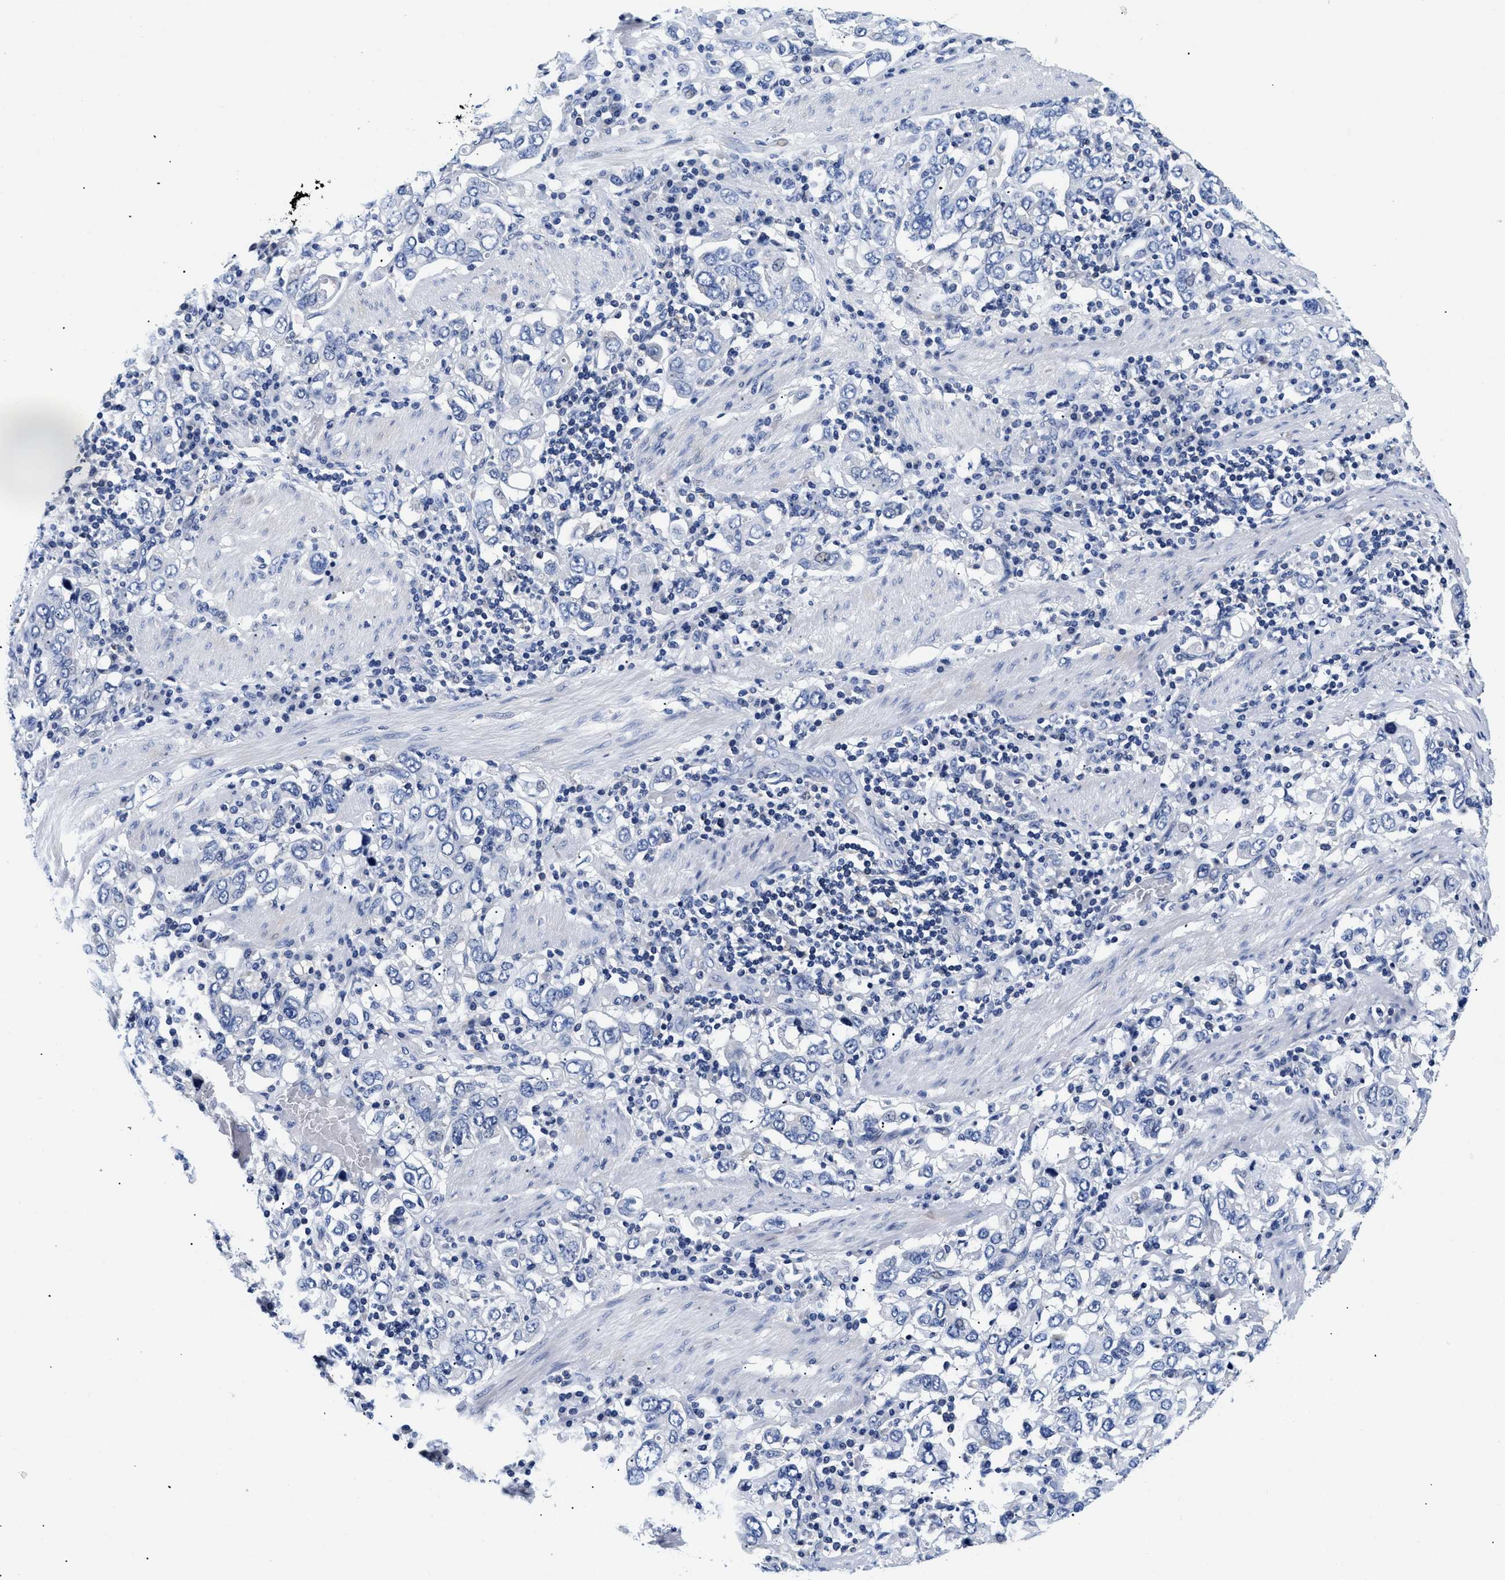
{"staining": {"intensity": "negative", "quantity": "none", "location": "none"}, "tissue": "stomach cancer", "cell_type": "Tumor cells", "image_type": "cancer", "snomed": [{"axis": "morphology", "description": "Adenocarcinoma, NOS"}, {"axis": "topography", "description": "Stomach, upper"}], "caption": "A high-resolution image shows immunohistochemistry (IHC) staining of stomach cancer (adenocarcinoma), which demonstrates no significant expression in tumor cells.", "gene": "MEA1", "patient": {"sex": "male", "age": 62}}